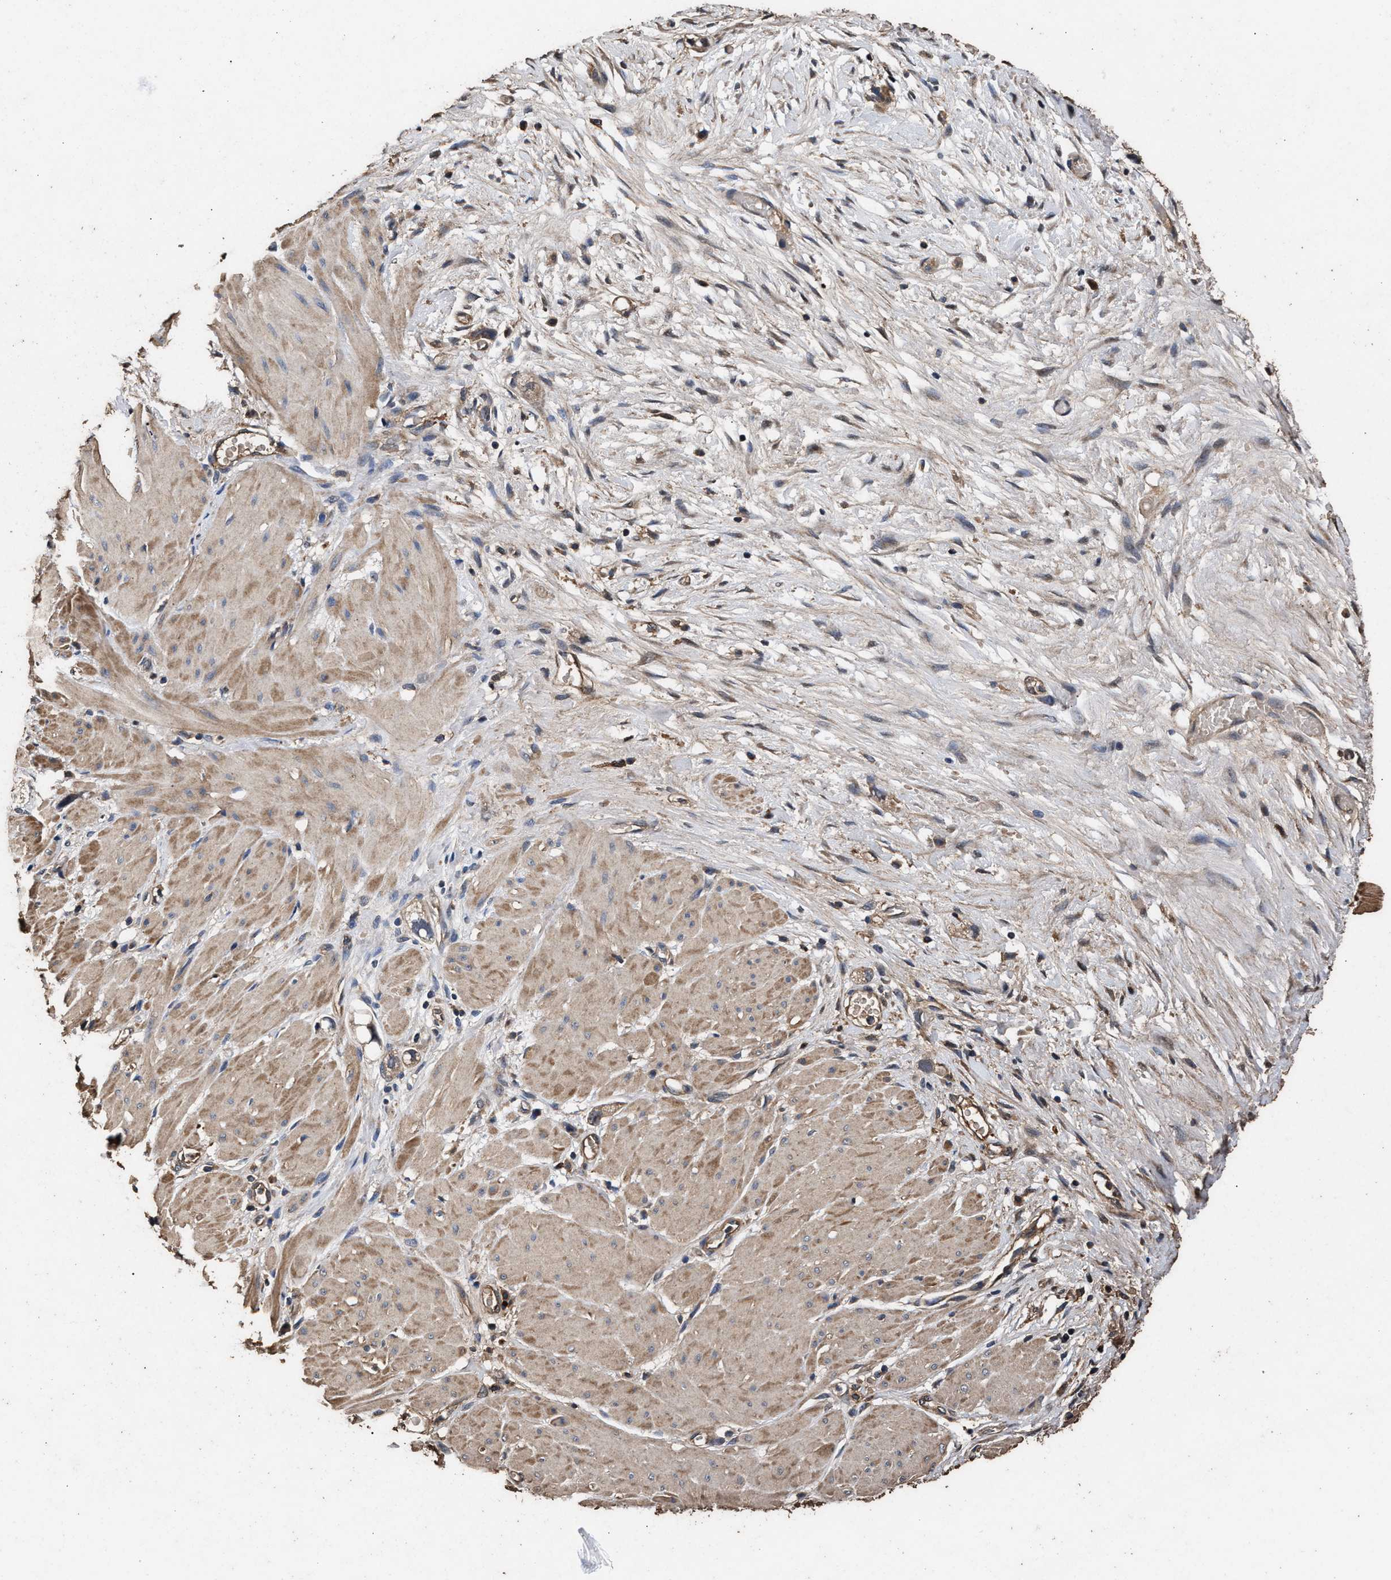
{"staining": {"intensity": "weak", "quantity": "25%-75%", "location": "cytoplasmic/membranous"}, "tissue": "stomach cancer", "cell_type": "Tumor cells", "image_type": "cancer", "snomed": [{"axis": "morphology", "description": "Adenocarcinoma, NOS"}, {"axis": "topography", "description": "Stomach"}, {"axis": "topography", "description": "Stomach, lower"}], "caption": "A brown stain labels weak cytoplasmic/membranous expression of a protein in human stomach adenocarcinoma tumor cells.", "gene": "KYAT1", "patient": {"sex": "female", "age": 48}}